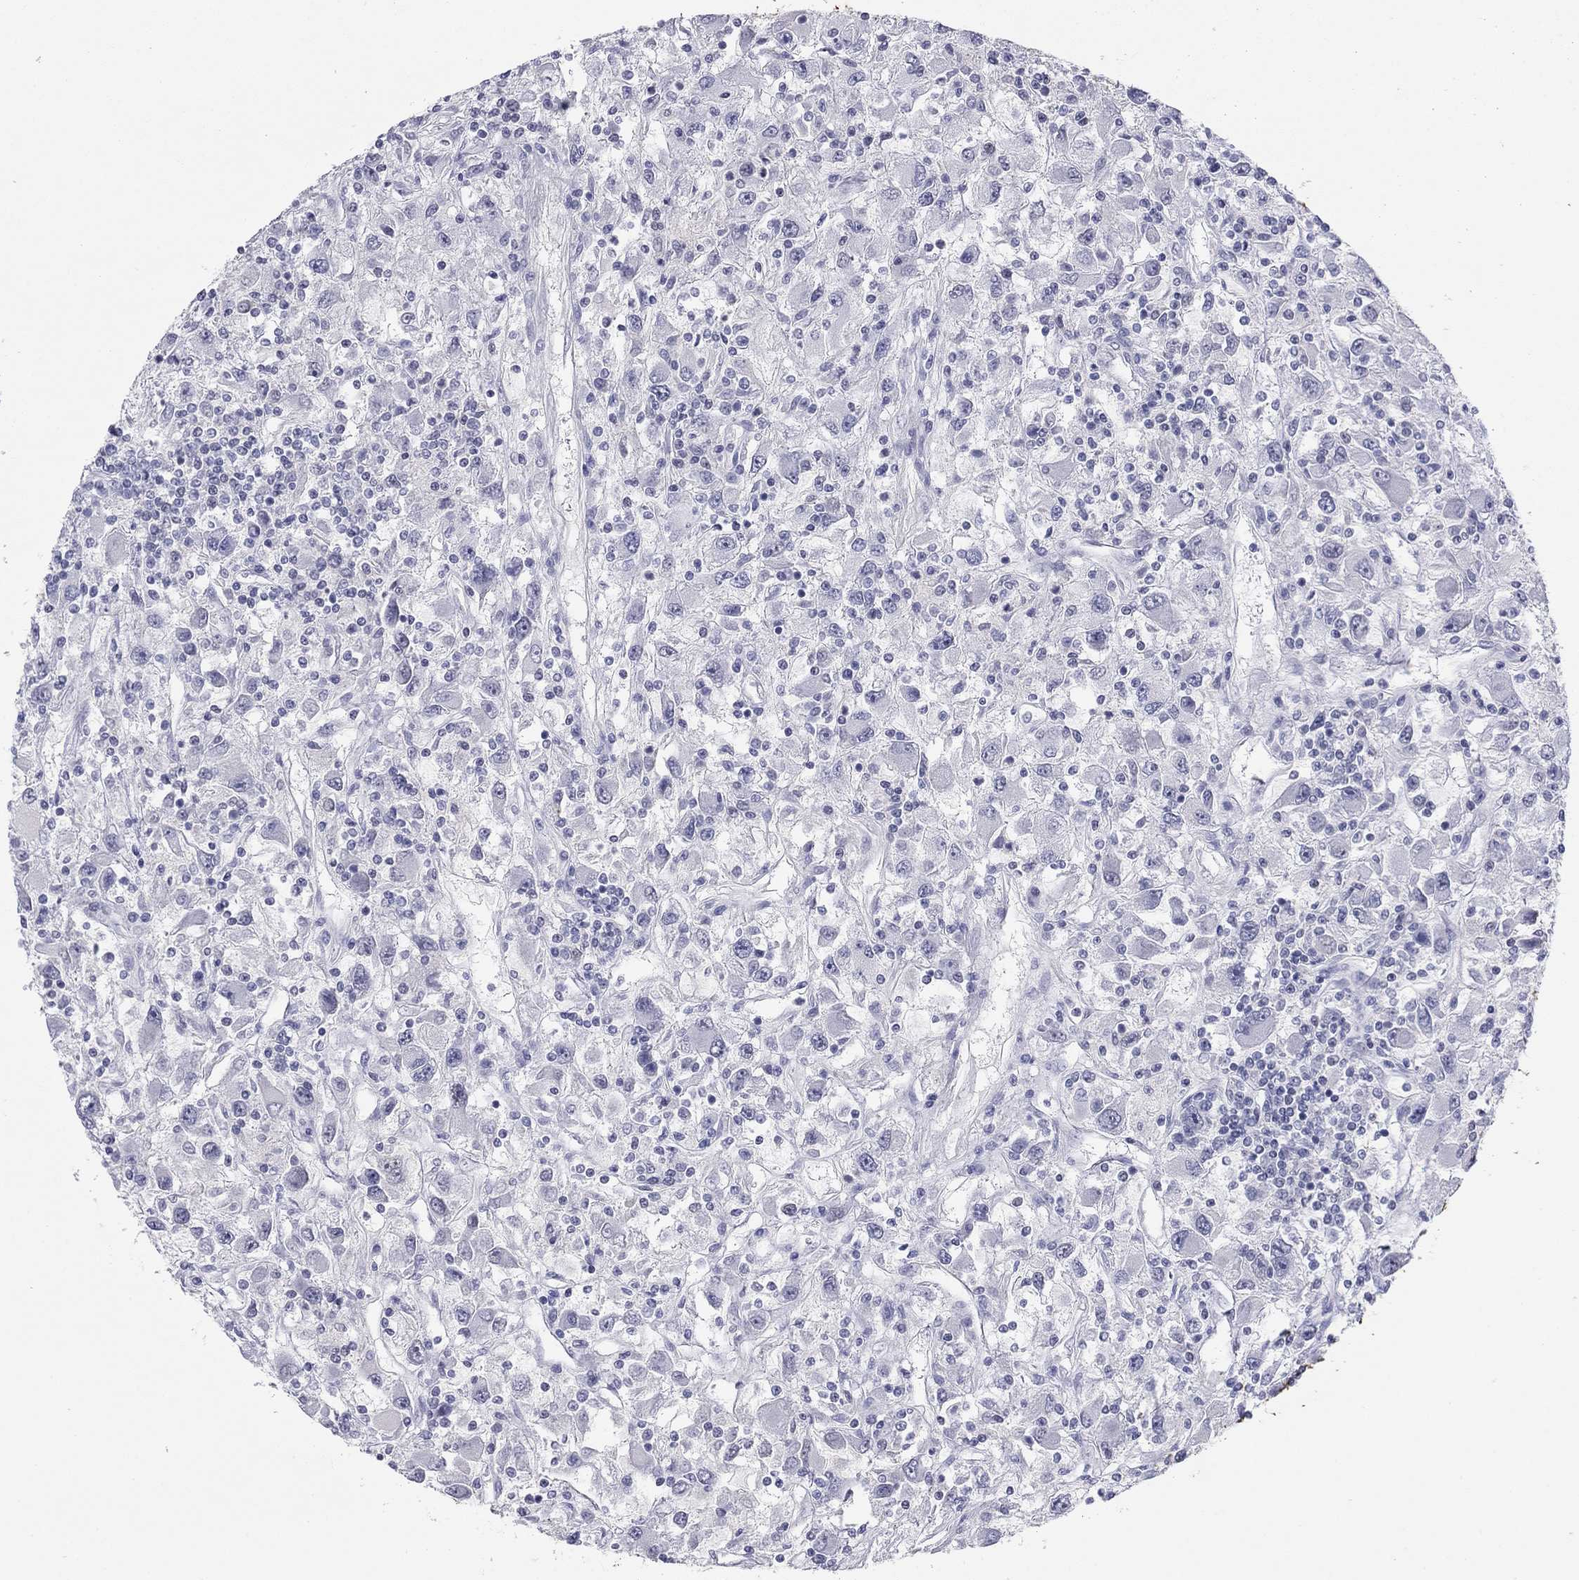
{"staining": {"intensity": "negative", "quantity": "none", "location": "none"}, "tissue": "renal cancer", "cell_type": "Tumor cells", "image_type": "cancer", "snomed": [{"axis": "morphology", "description": "Adenocarcinoma, NOS"}, {"axis": "topography", "description": "Kidney"}], "caption": "An image of renal cancer stained for a protein displays no brown staining in tumor cells.", "gene": "KRT75", "patient": {"sex": "female", "age": 67}}